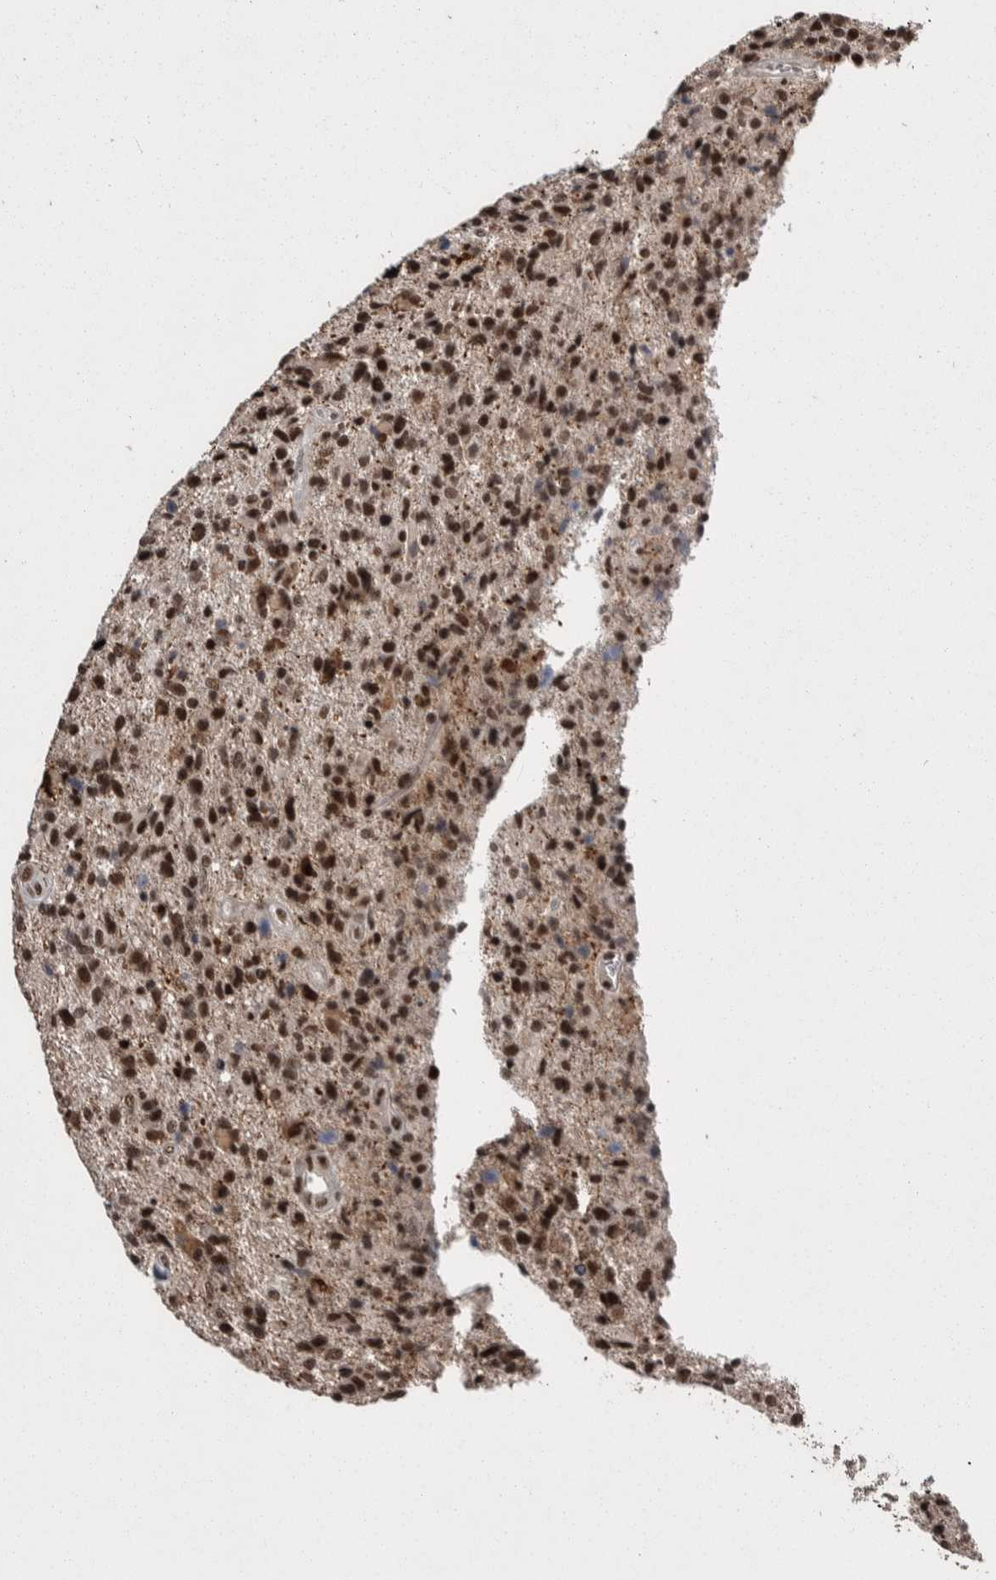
{"staining": {"intensity": "strong", "quantity": ">75%", "location": "nuclear"}, "tissue": "glioma", "cell_type": "Tumor cells", "image_type": "cancer", "snomed": [{"axis": "morphology", "description": "Glioma, malignant, High grade"}, {"axis": "topography", "description": "Brain"}], "caption": "Immunohistochemistry histopathology image of human high-grade glioma (malignant) stained for a protein (brown), which demonstrates high levels of strong nuclear expression in approximately >75% of tumor cells.", "gene": "DMTF1", "patient": {"sex": "male", "age": 72}}